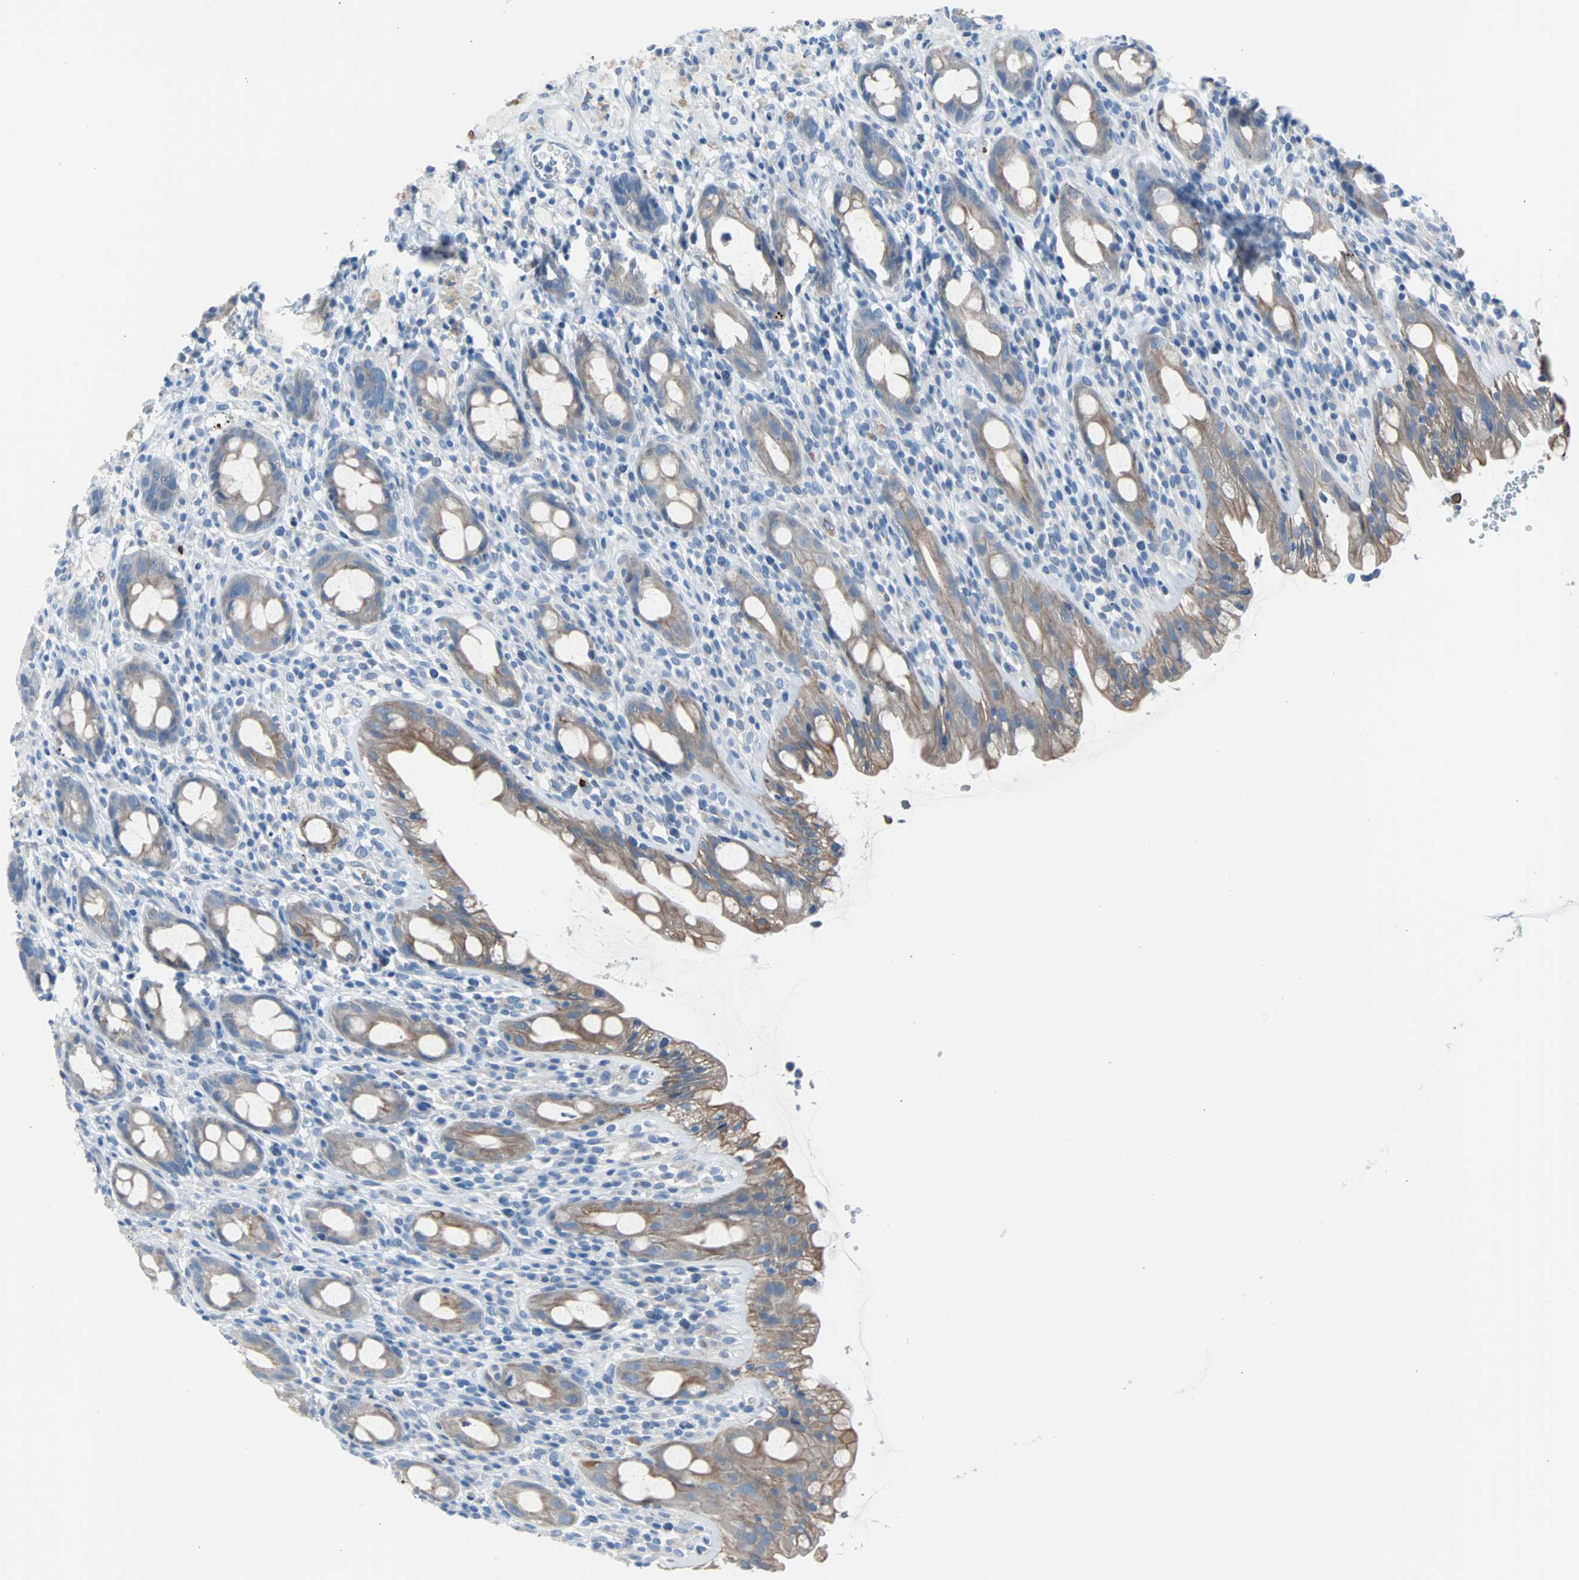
{"staining": {"intensity": "moderate", "quantity": ">75%", "location": "cytoplasmic/membranous"}, "tissue": "rectum", "cell_type": "Glandular cells", "image_type": "normal", "snomed": [{"axis": "morphology", "description": "Normal tissue, NOS"}, {"axis": "topography", "description": "Rectum"}], "caption": "DAB immunohistochemical staining of benign rectum shows moderate cytoplasmic/membranous protein expression in about >75% of glandular cells.", "gene": "KRT7", "patient": {"sex": "male", "age": 44}}